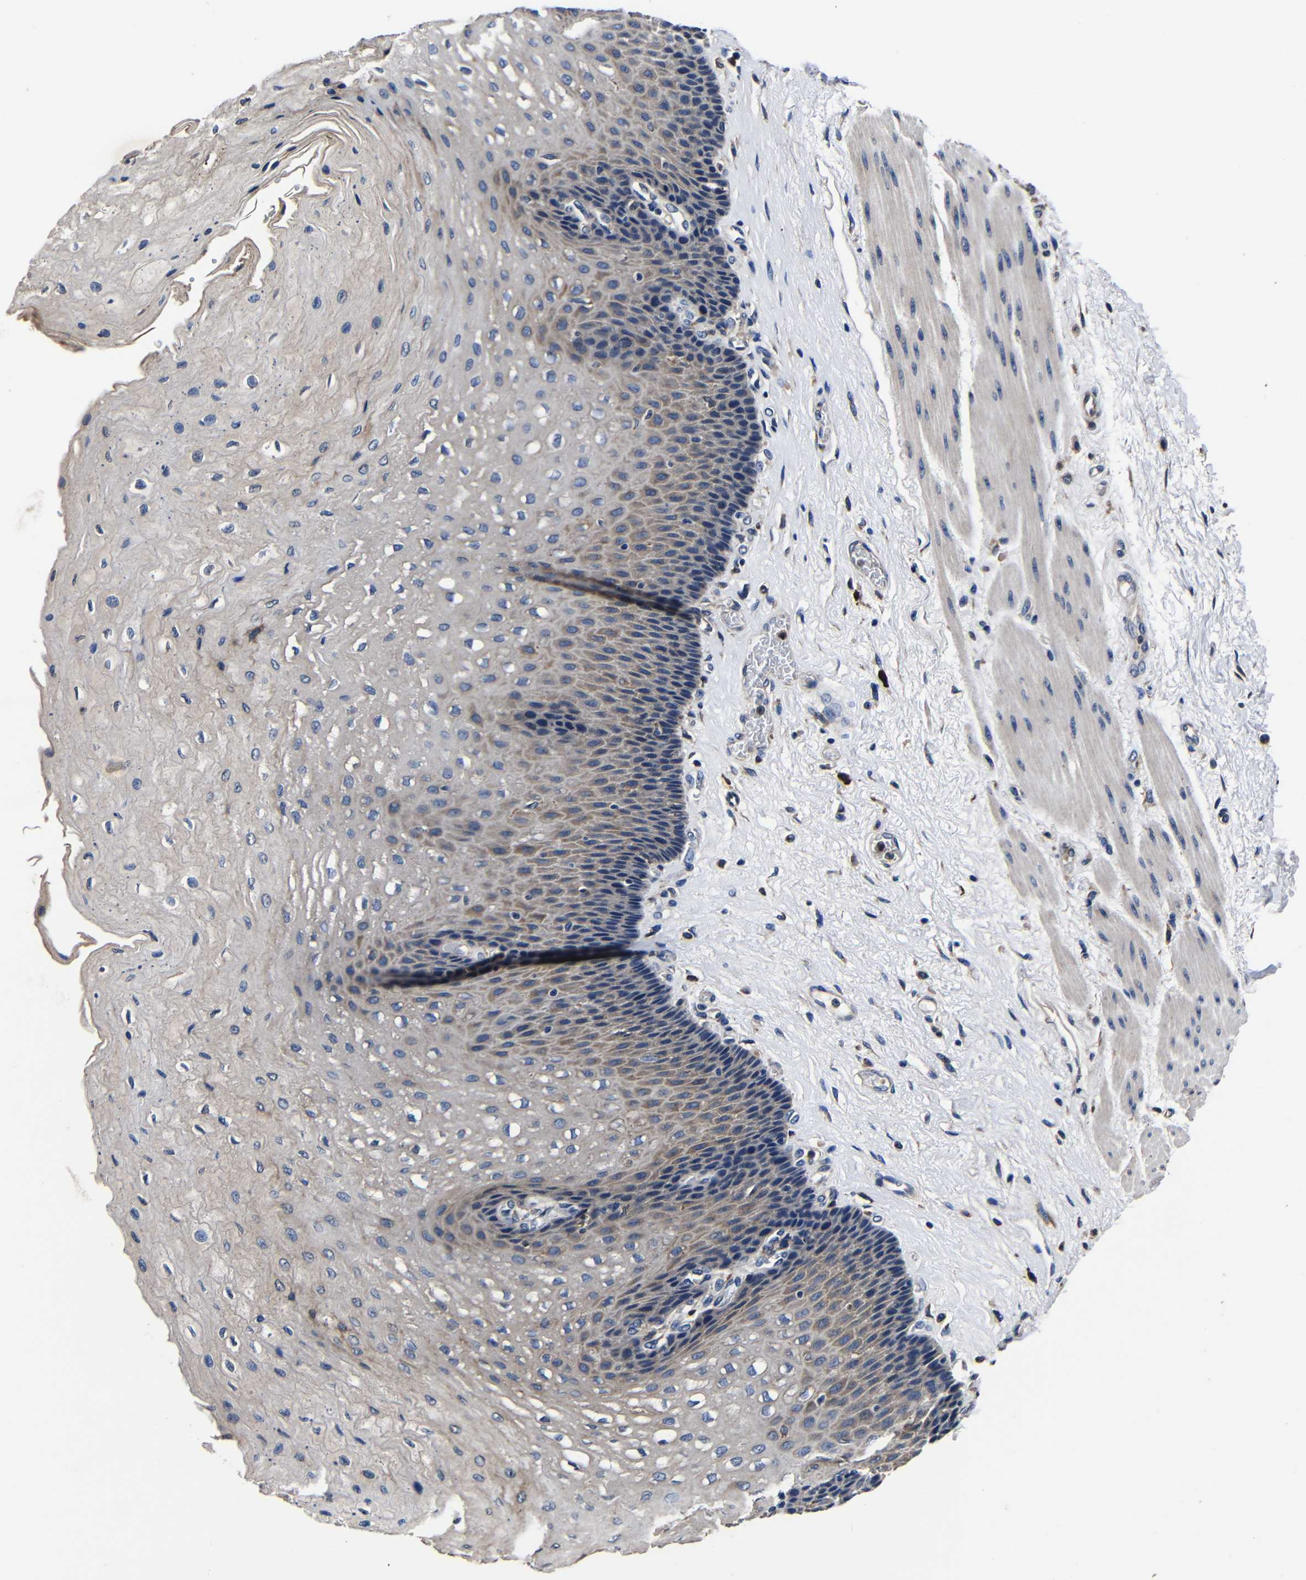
{"staining": {"intensity": "moderate", "quantity": "25%-75%", "location": "cytoplasmic/membranous"}, "tissue": "esophagus", "cell_type": "Squamous epithelial cells", "image_type": "normal", "snomed": [{"axis": "morphology", "description": "Normal tissue, NOS"}, {"axis": "topography", "description": "Esophagus"}], "caption": "The photomicrograph displays immunohistochemical staining of benign esophagus. There is moderate cytoplasmic/membranous positivity is seen in about 25%-75% of squamous epithelial cells. (DAB (3,3'-diaminobenzidine) IHC with brightfield microscopy, high magnification).", "gene": "SCN9A", "patient": {"sex": "female", "age": 72}}